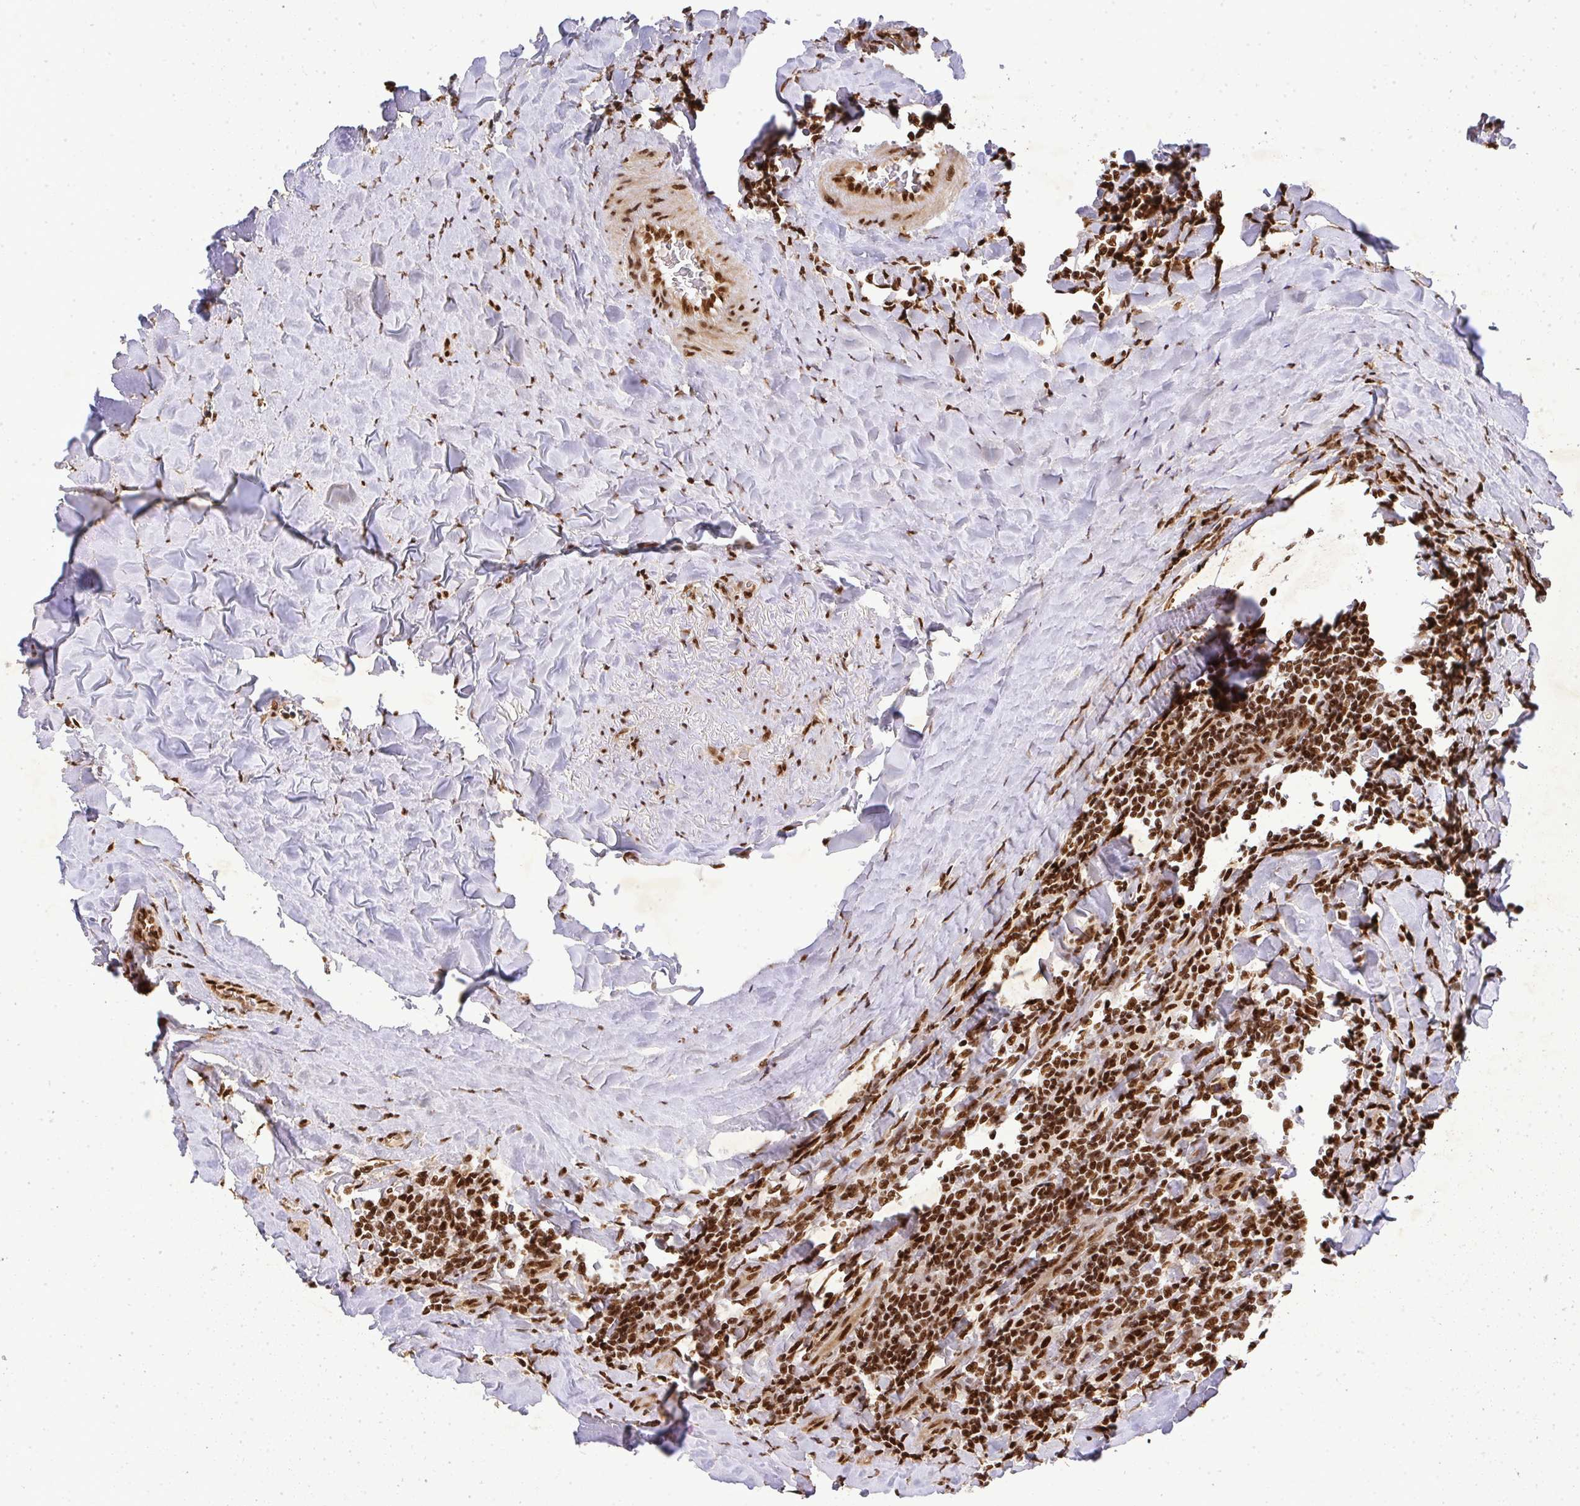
{"staining": {"intensity": "strong", "quantity": ">75%", "location": "nuclear"}, "tissue": "lymphoma", "cell_type": "Tumor cells", "image_type": "cancer", "snomed": [{"axis": "morphology", "description": "Malignant lymphoma, non-Hodgkin's type, Low grade"}, {"axis": "topography", "description": "Lymph node"}], "caption": "The immunohistochemical stain shows strong nuclear staining in tumor cells of malignant lymphoma, non-Hodgkin's type (low-grade) tissue. (brown staining indicates protein expression, while blue staining denotes nuclei).", "gene": "U2AF1", "patient": {"sex": "male", "age": 52}}